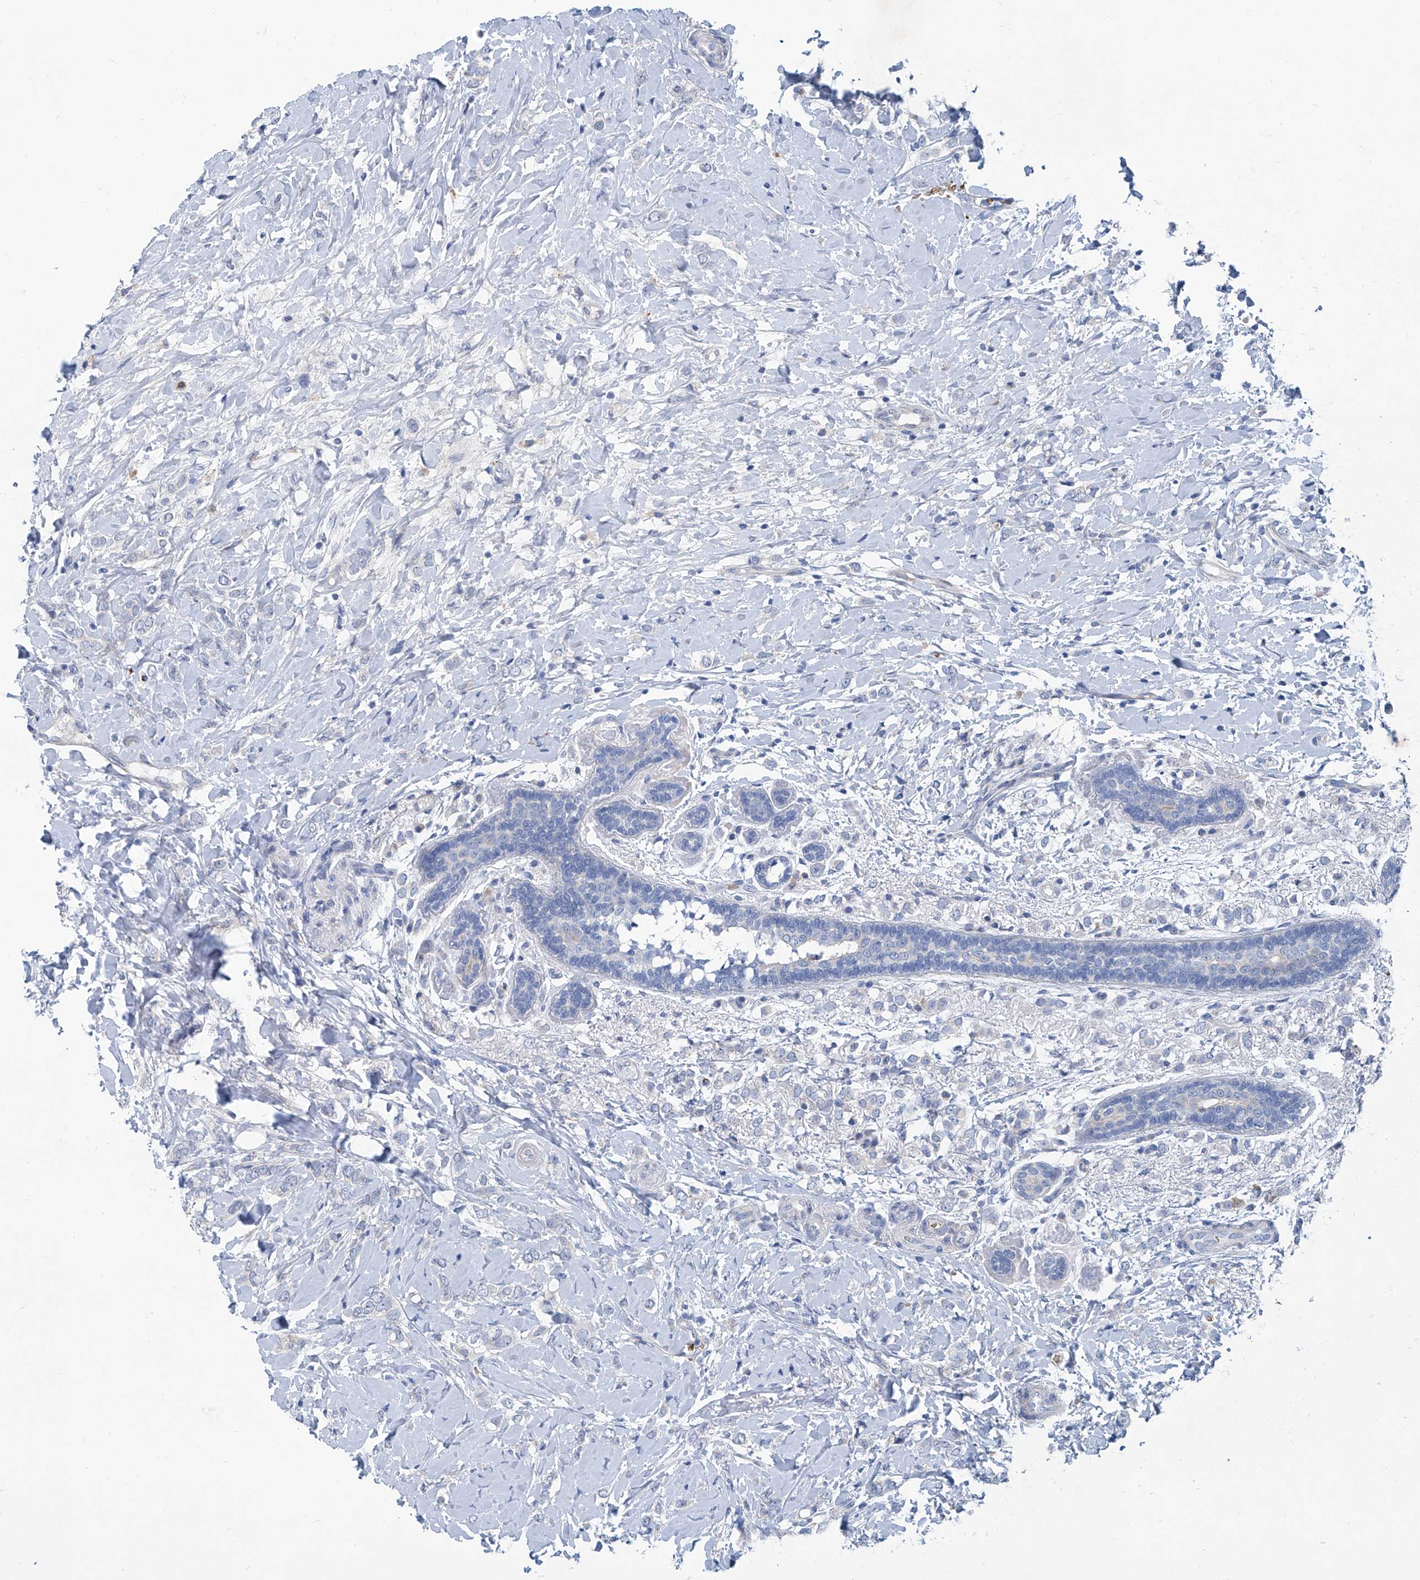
{"staining": {"intensity": "negative", "quantity": "none", "location": "none"}, "tissue": "breast cancer", "cell_type": "Tumor cells", "image_type": "cancer", "snomed": [{"axis": "morphology", "description": "Normal tissue, NOS"}, {"axis": "morphology", "description": "Lobular carcinoma"}, {"axis": "topography", "description": "Breast"}], "caption": "Immunohistochemistry (IHC) histopathology image of human breast cancer stained for a protein (brown), which displays no staining in tumor cells. (DAB (3,3'-diaminobenzidine) immunohistochemistry with hematoxylin counter stain).", "gene": "FPR2", "patient": {"sex": "female", "age": 47}}